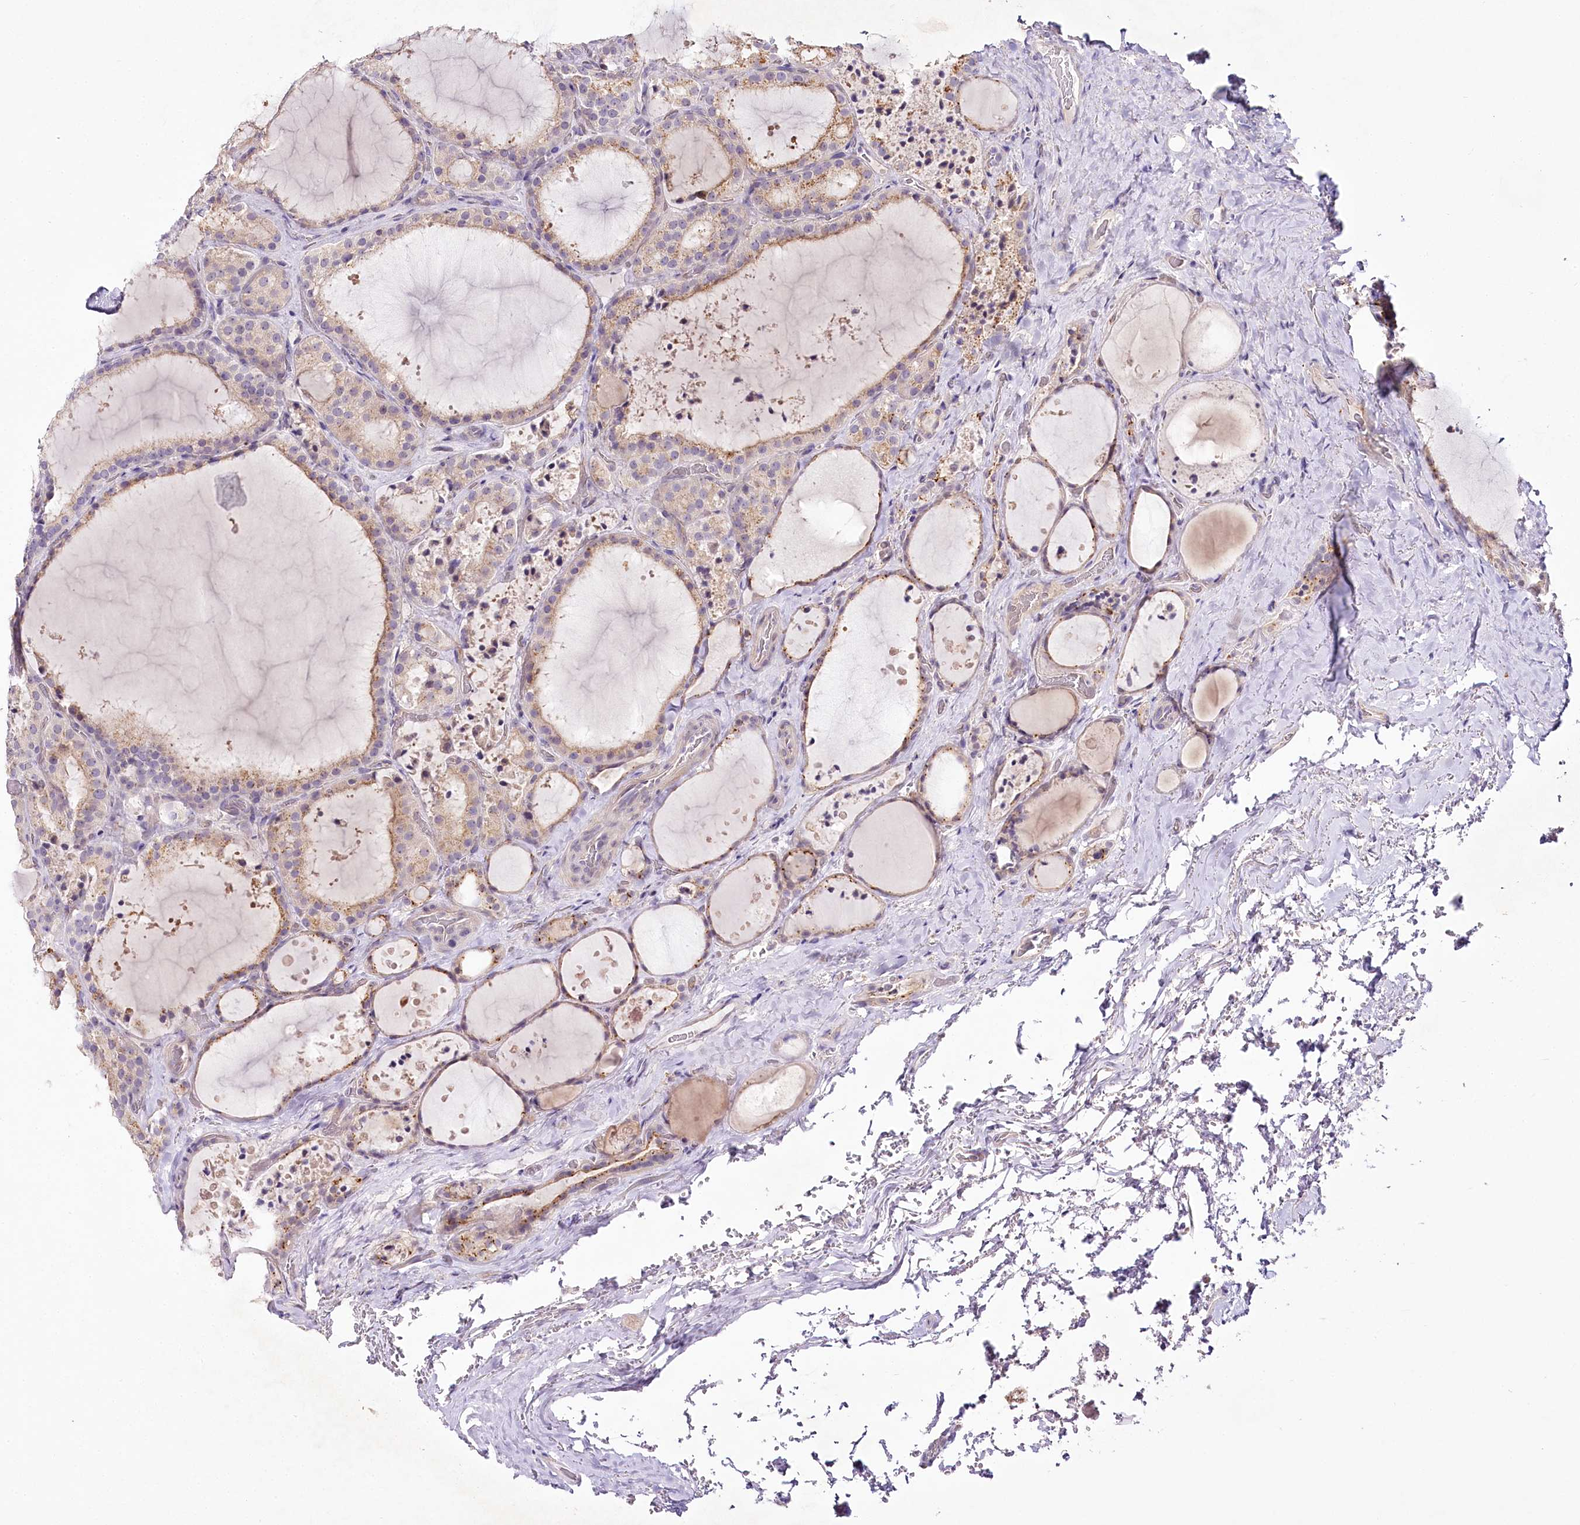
{"staining": {"intensity": "weak", "quantity": "25%-75%", "location": "cytoplasmic/membranous"}, "tissue": "thyroid cancer", "cell_type": "Tumor cells", "image_type": "cancer", "snomed": [{"axis": "morphology", "description": "Papillary adenocarcinoma, NOS"}, {"axis": "topography", "description": "Thyroid gland"}], "caption": "About 25%-75% of tumor cells in human thyroid cancer (papillary adenocarcinoma) display weak cytoplasmic/membranous protein positivity as visualized by brown immunohistochemical staining.", "gene": "VWA5A", "patient": {"sex": "male", "age": 77}}